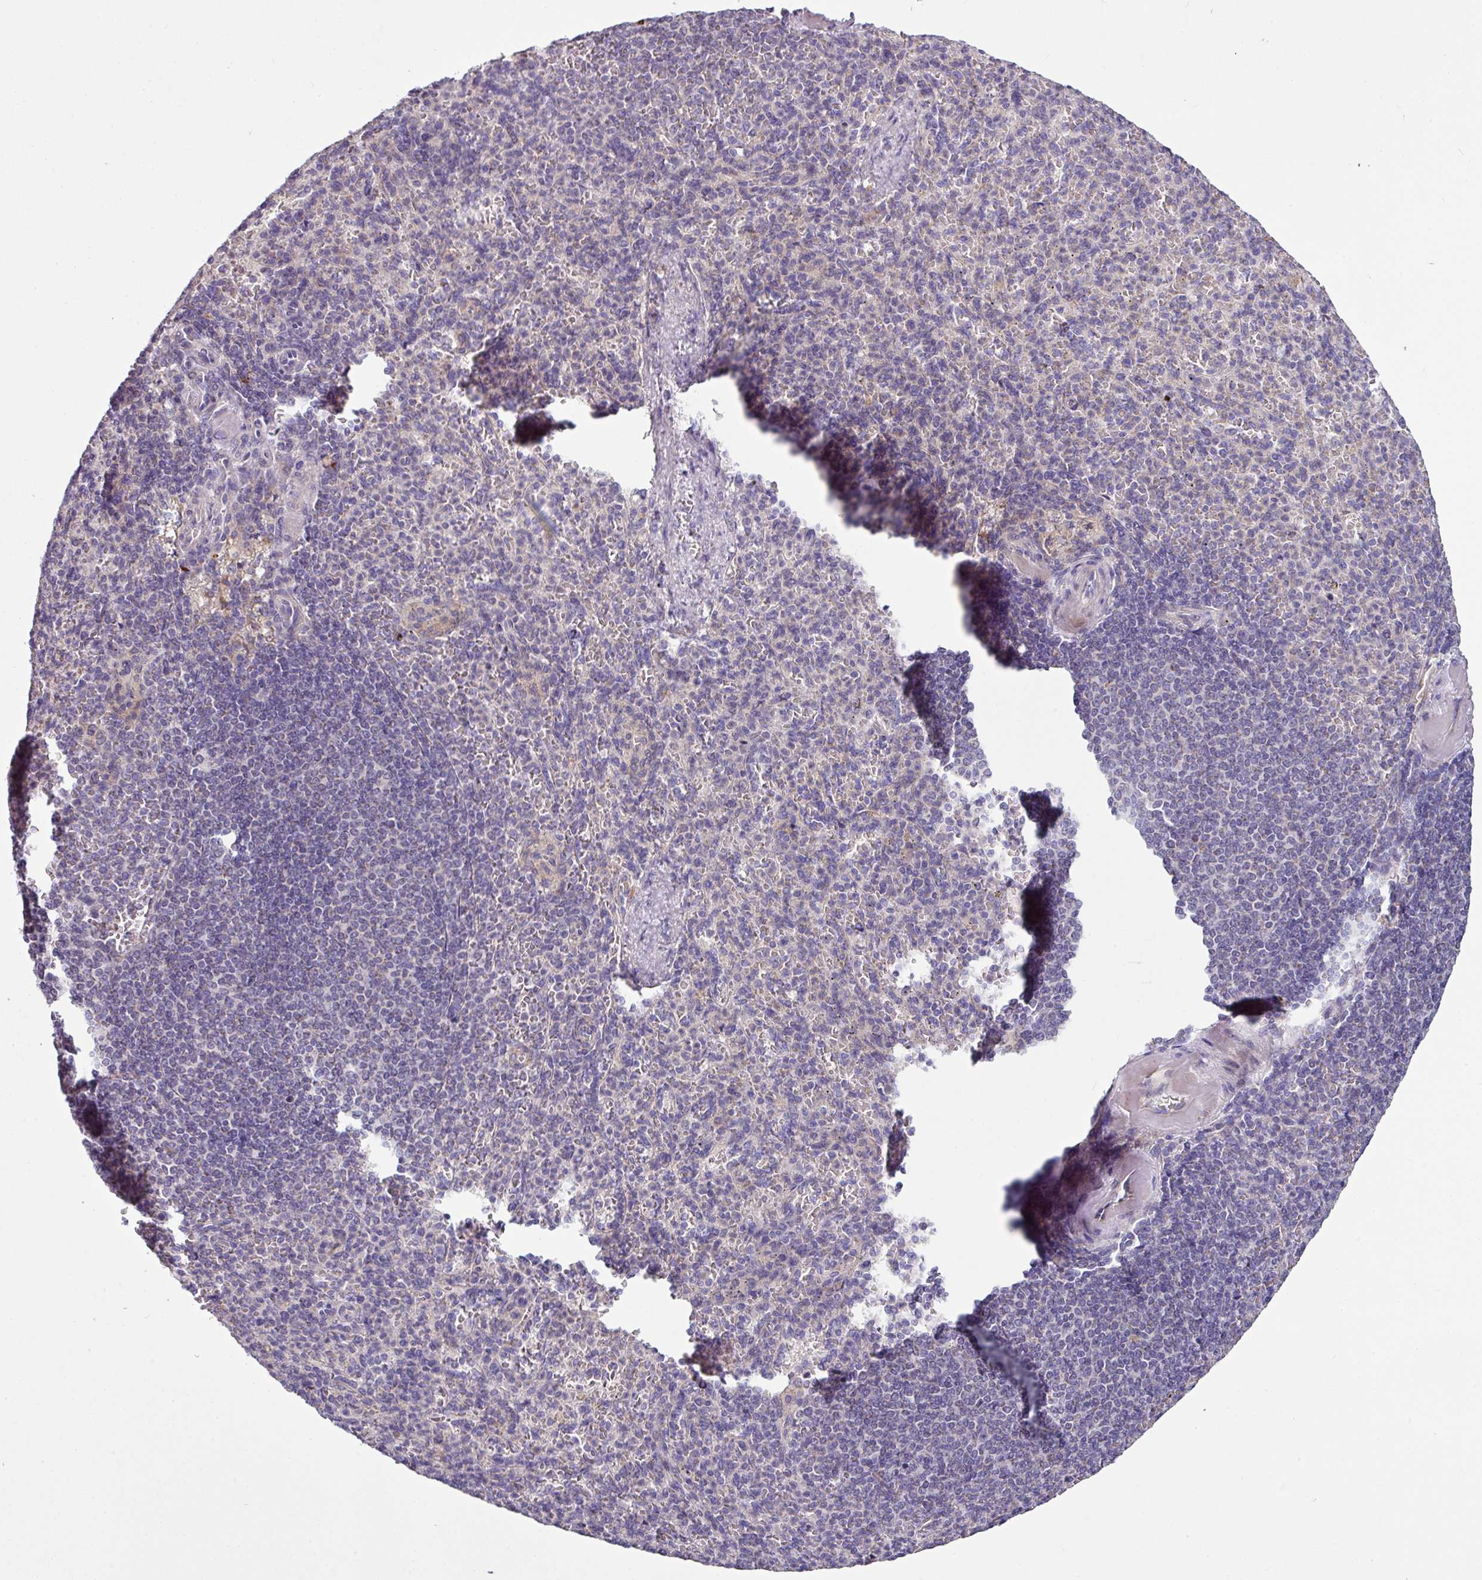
{"staining": {"intensity": "negative", "quantity": "none", "location": "none"}, "tissue": "spleen", "cell_type": "Cells in red pulp", "image_type": "normal", "snomed": [{"axis": "morphology", "description": "Normal tissue, NOS"}, {"axis": "topography", "description": "Spleen"}], "caption": "This is an IHC image of unremarkable human spleen. There is no positivity in cells in red pulp.", "gene": "GAN", "patient": {"sex": "female", "age": 74}}